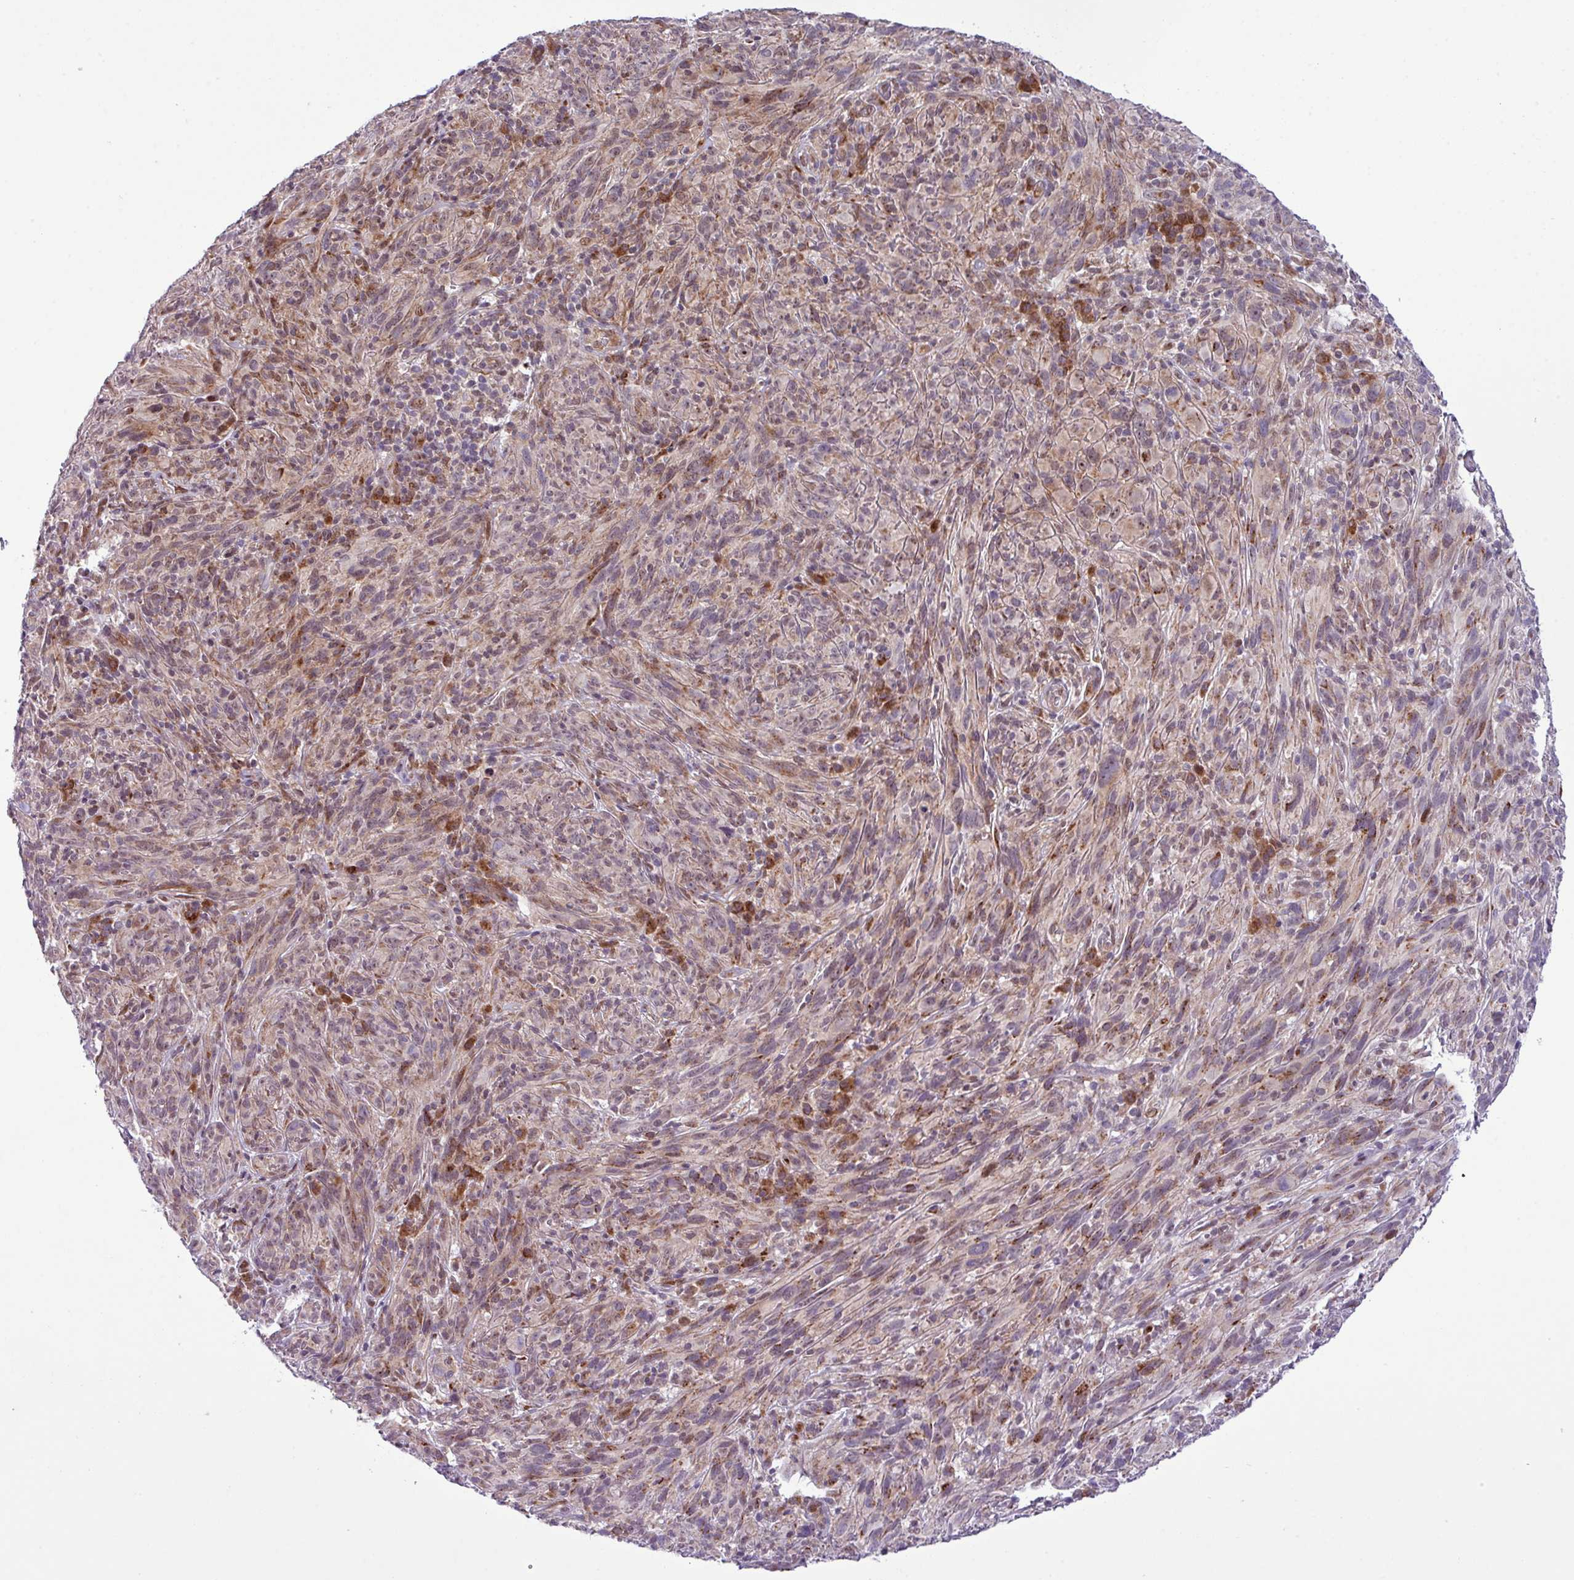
{"staining": {"intensity": "weak", "quantity": "25%-75%", "location": "cytoplasmic/membranous"}, "tissue": "melanoma", "cell_type": "Tumor cells", "image_type": "cancer", "snomed": [{"axis": "morphology", "description": "Malignant melanoma, NOS"}, {"axis": "topography", "description": "Skin of head"}], "caption": "Immunohistochemical staining of malignant melanoma shows low levels of weak cytoplasmic/membranous protein positivity in about 25%-75% of tumor cells. Using DAB (brown) and hematoxylin (blue) stains, captured at high magnification using brightfield microscopy.", "gene": "B3GNT9", "patient": {"sex": "male", "age": 96}}